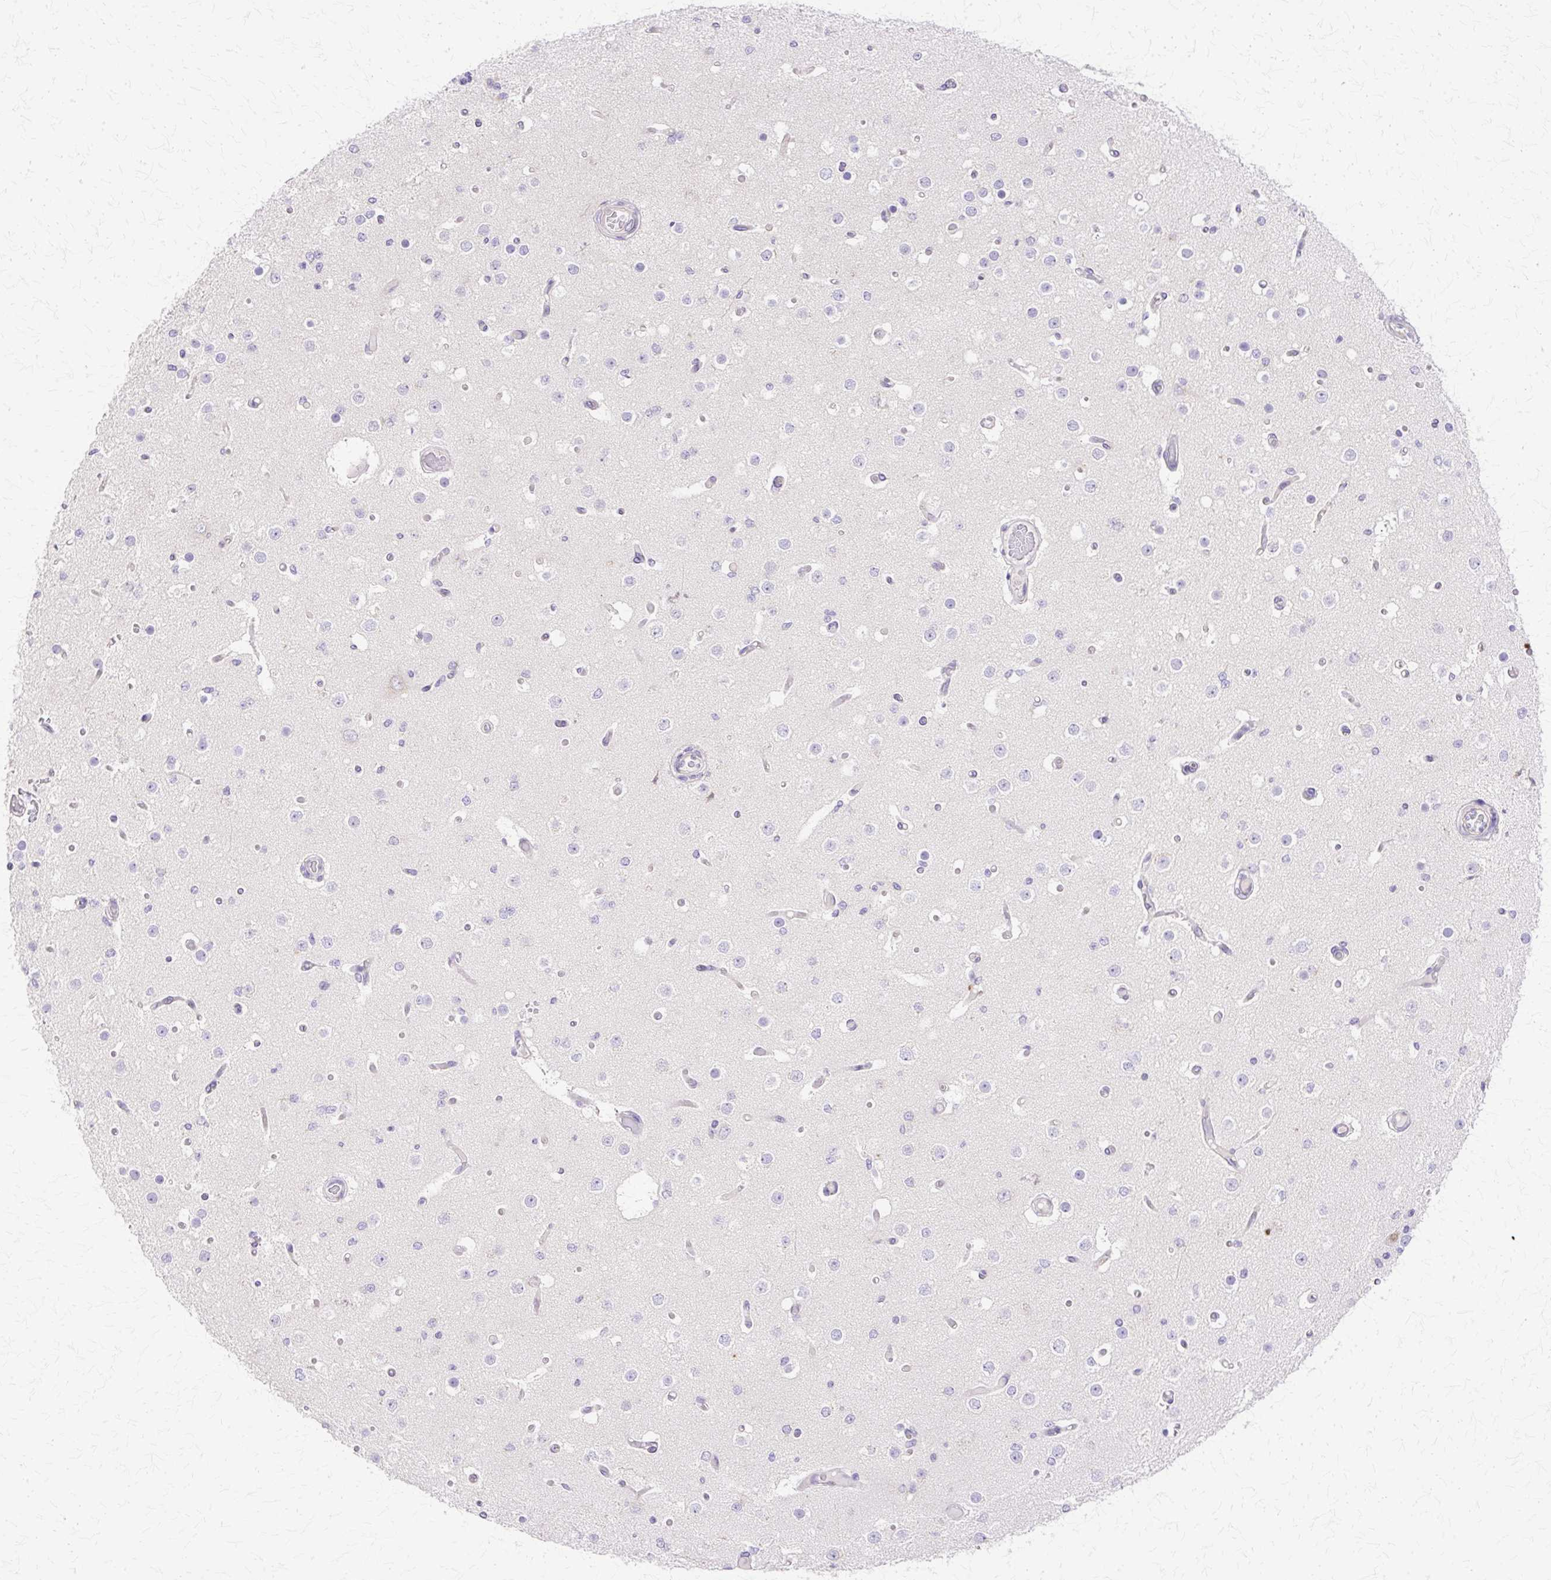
{"staining": {"intensity": "negative", "quantity": "none", "location": "none"}, "tissue": "cerebral cortex", "cell_type": "Endothelial cells", "image_type": "normal", "snomed": [{"axis": "morphology", "description": "Normal tissue, NOS"}, {"axis": "morphology", "description": "Inflammation, NOS"}, {"axis": "topography", "description": "Cerebral cortex"}], "caption": "This photomicrograph is of unremarkable cerebral cortex stained with immunohistochemistry to label a protein in brown with the nuclei are counter-stained blue. There is no expression in endothelial cells.", "gene": "TBC1D3B", "patient": {"sex": "male", "age": 6}}